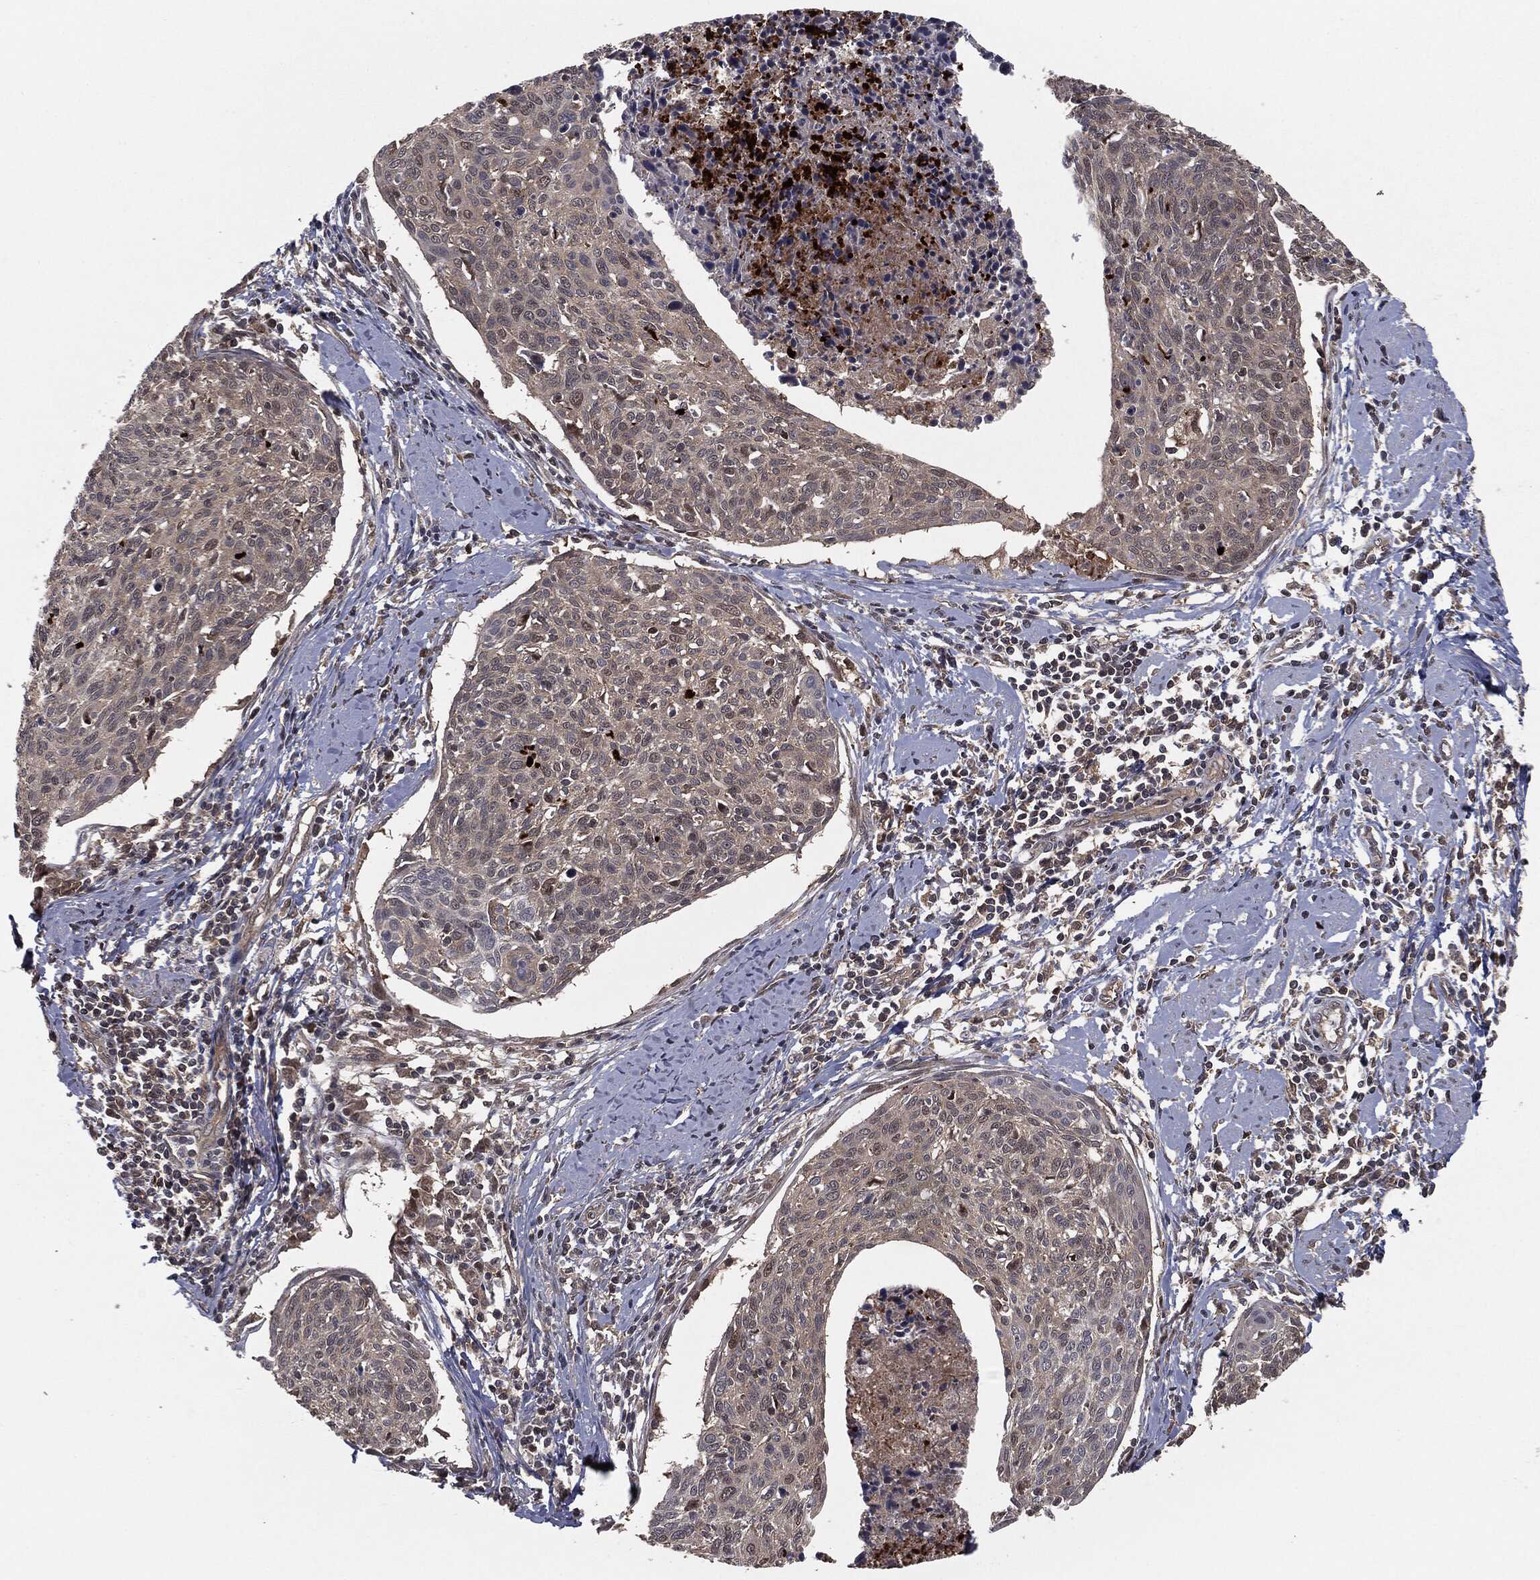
{"staining": {"intensity": "negative", "quantity": "none", "location": "none"}, "tissue": "cervical cancer", "cell_type": "Tumor cells", "image_type": "cancer", "snomed": [{"axis": "morphology", "description": "Squamous cell carcinoma, NOS"}, {"axis": "topography", "description": "Cervix"}], "caption": "This is a image of immunohistochemistry staining of cervical squamous cell carcinoma, which shows no staining in tumor cells.", "gene": "FBXO7", "patient": {"sex": "female", "age": 49}}